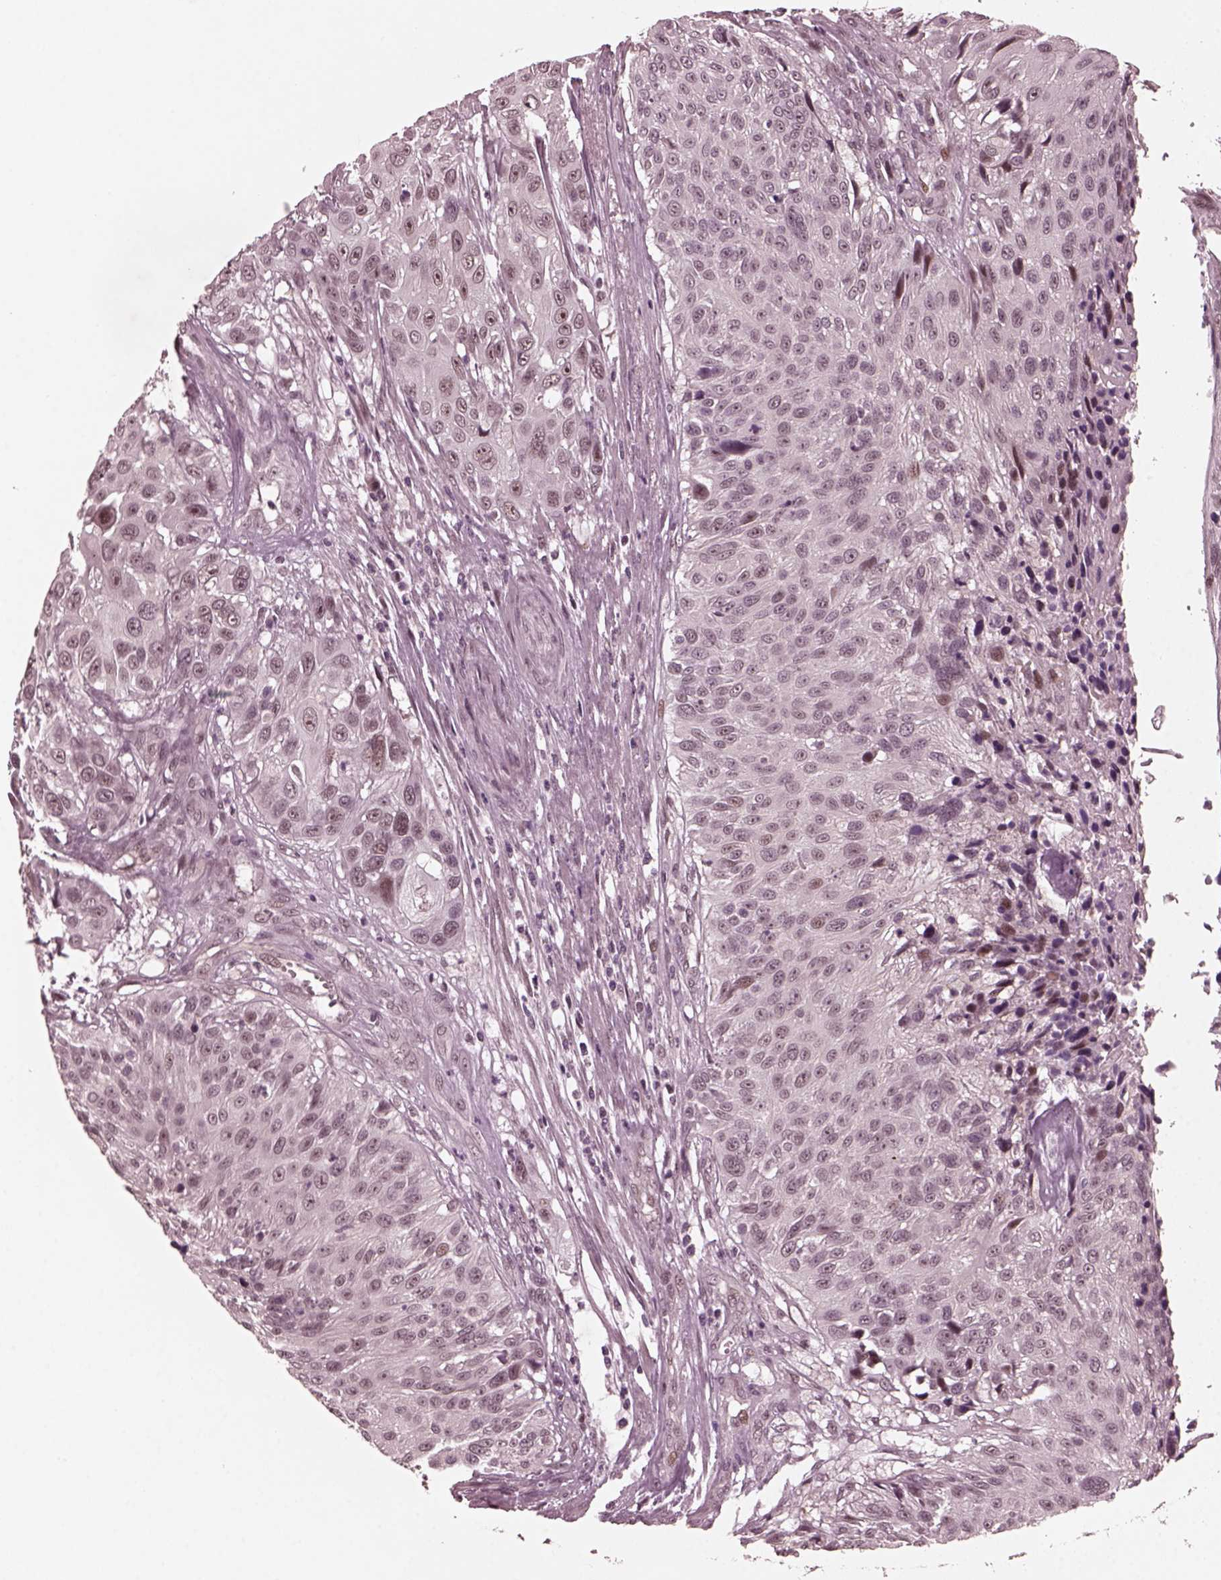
{"staining": {"intensity": "negative", "quantity": "none", "location": "none"}, "tissue": "urothelial cancer", "cell_type": "Tumor cells", "image_type": "cancer", "snomed": [{"axis": "morphology", "description": "Urothelial carcinoma, NOS"}, {"axis": "topography", "description": "Urinary bladder"}], "caption": "This micrograph is of urothelial cancer stained with immunohistochemistry (IHC) to label a protein in brown with the nuclei are counter-stained blue. There is no staining in tumor cells.", "gene": "TRIB3", "patient": {"sex": "male", "age": 55}}